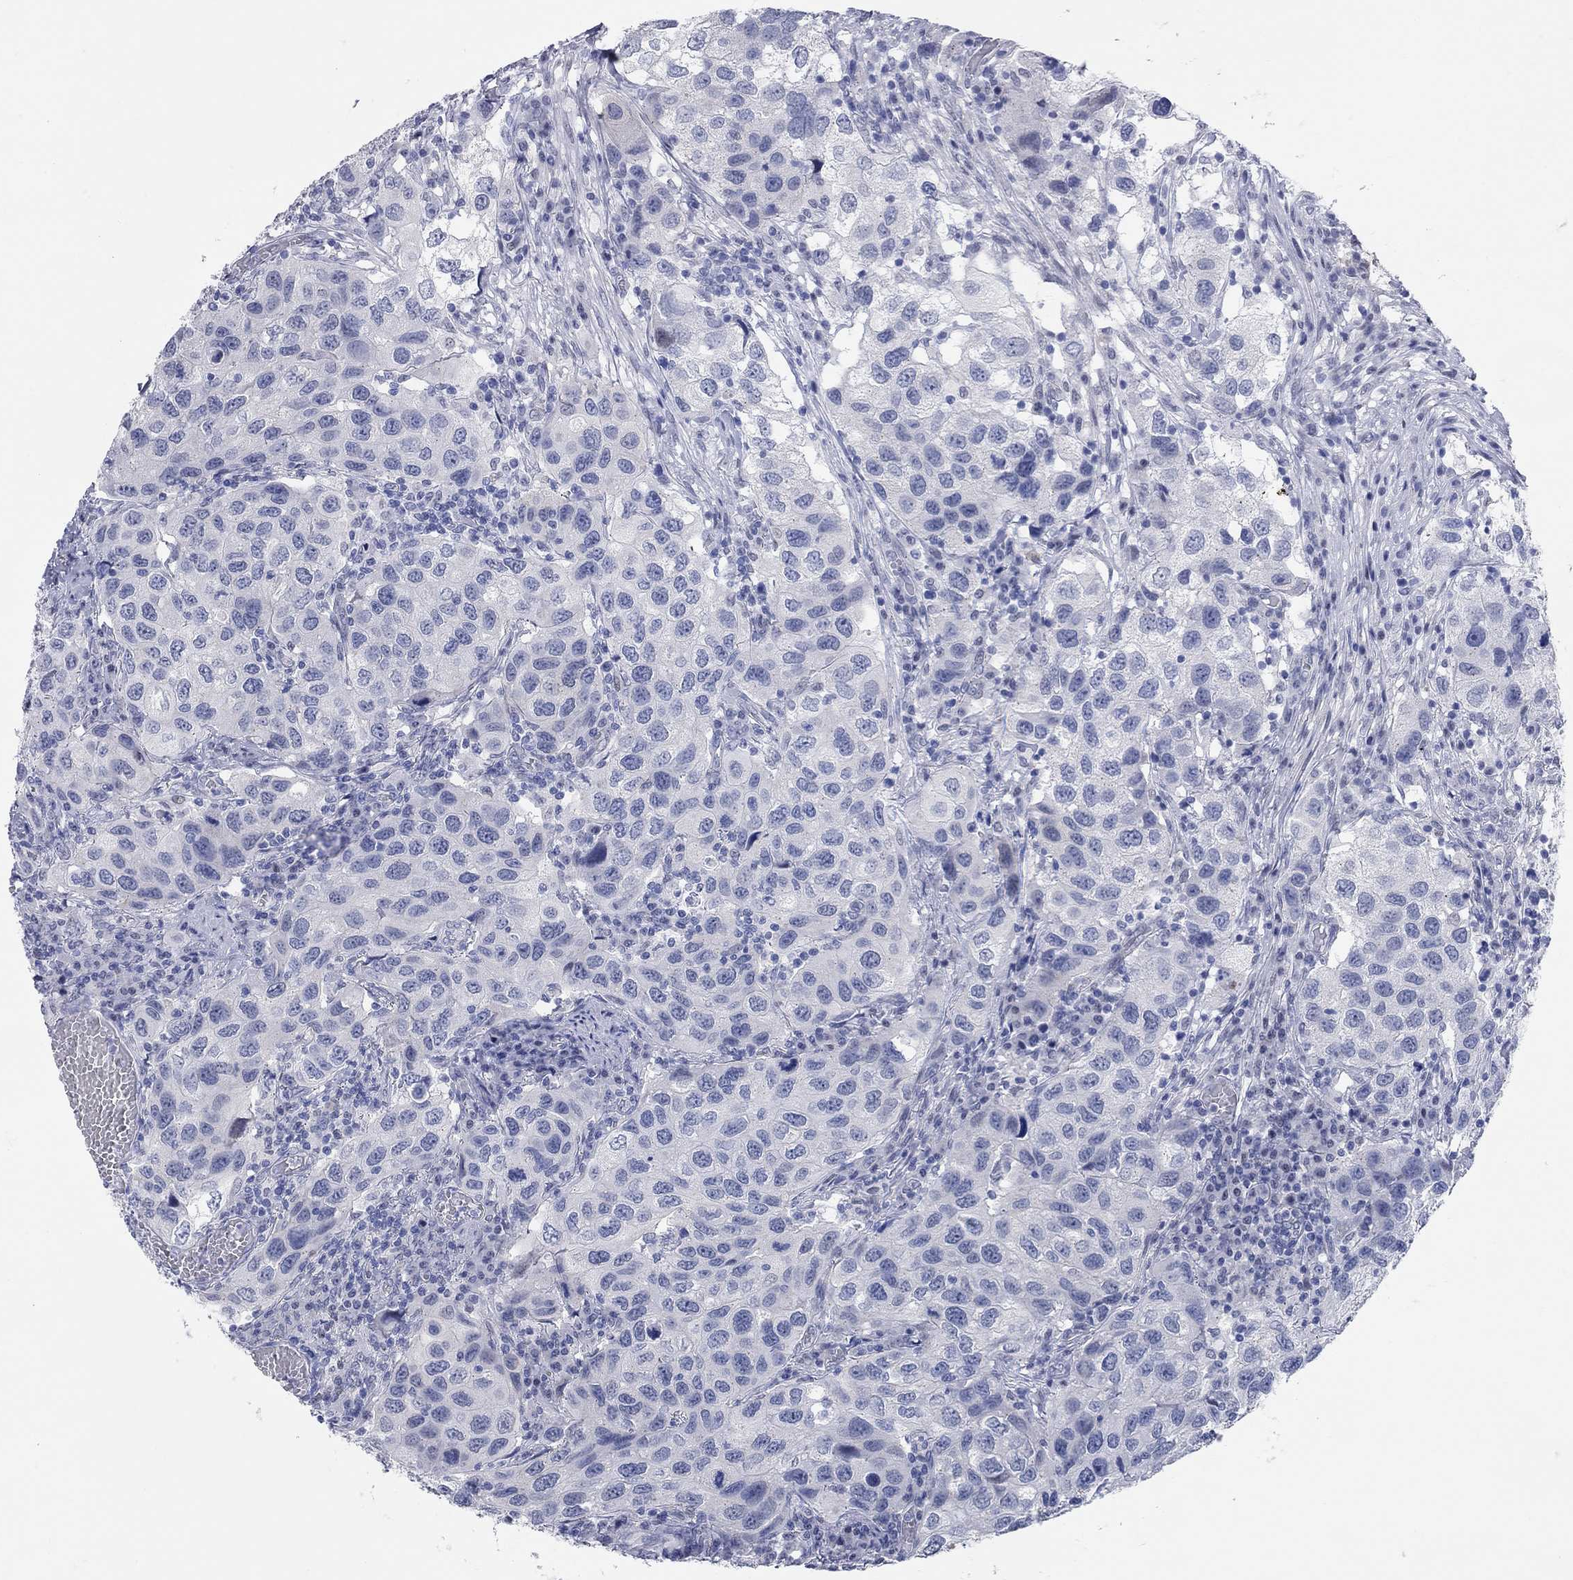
{"staining": {"intensity": "negative", "quantity": "none", "location": "none"}, "tissue": "urothelial cancer", "cell_type": "Tumor cells", "image_type": "cancer", "snomed": [{"axis": "morphology", "description": "Urothelial carcinoma, High grade"}, {"axis": "topography", "description": "Urinary bladder"}], "caption": "This is a micrograph of IHC staining of urothelial cancer, which shows no expression in tumor cells. The staining is performed using DAB (3,3'-diaminobenzidine) brown chromogen with nuclei counter-stained in using hematoxylin.", "gene": "WASF3", "patient": {"sex": "male", "age": 79}}